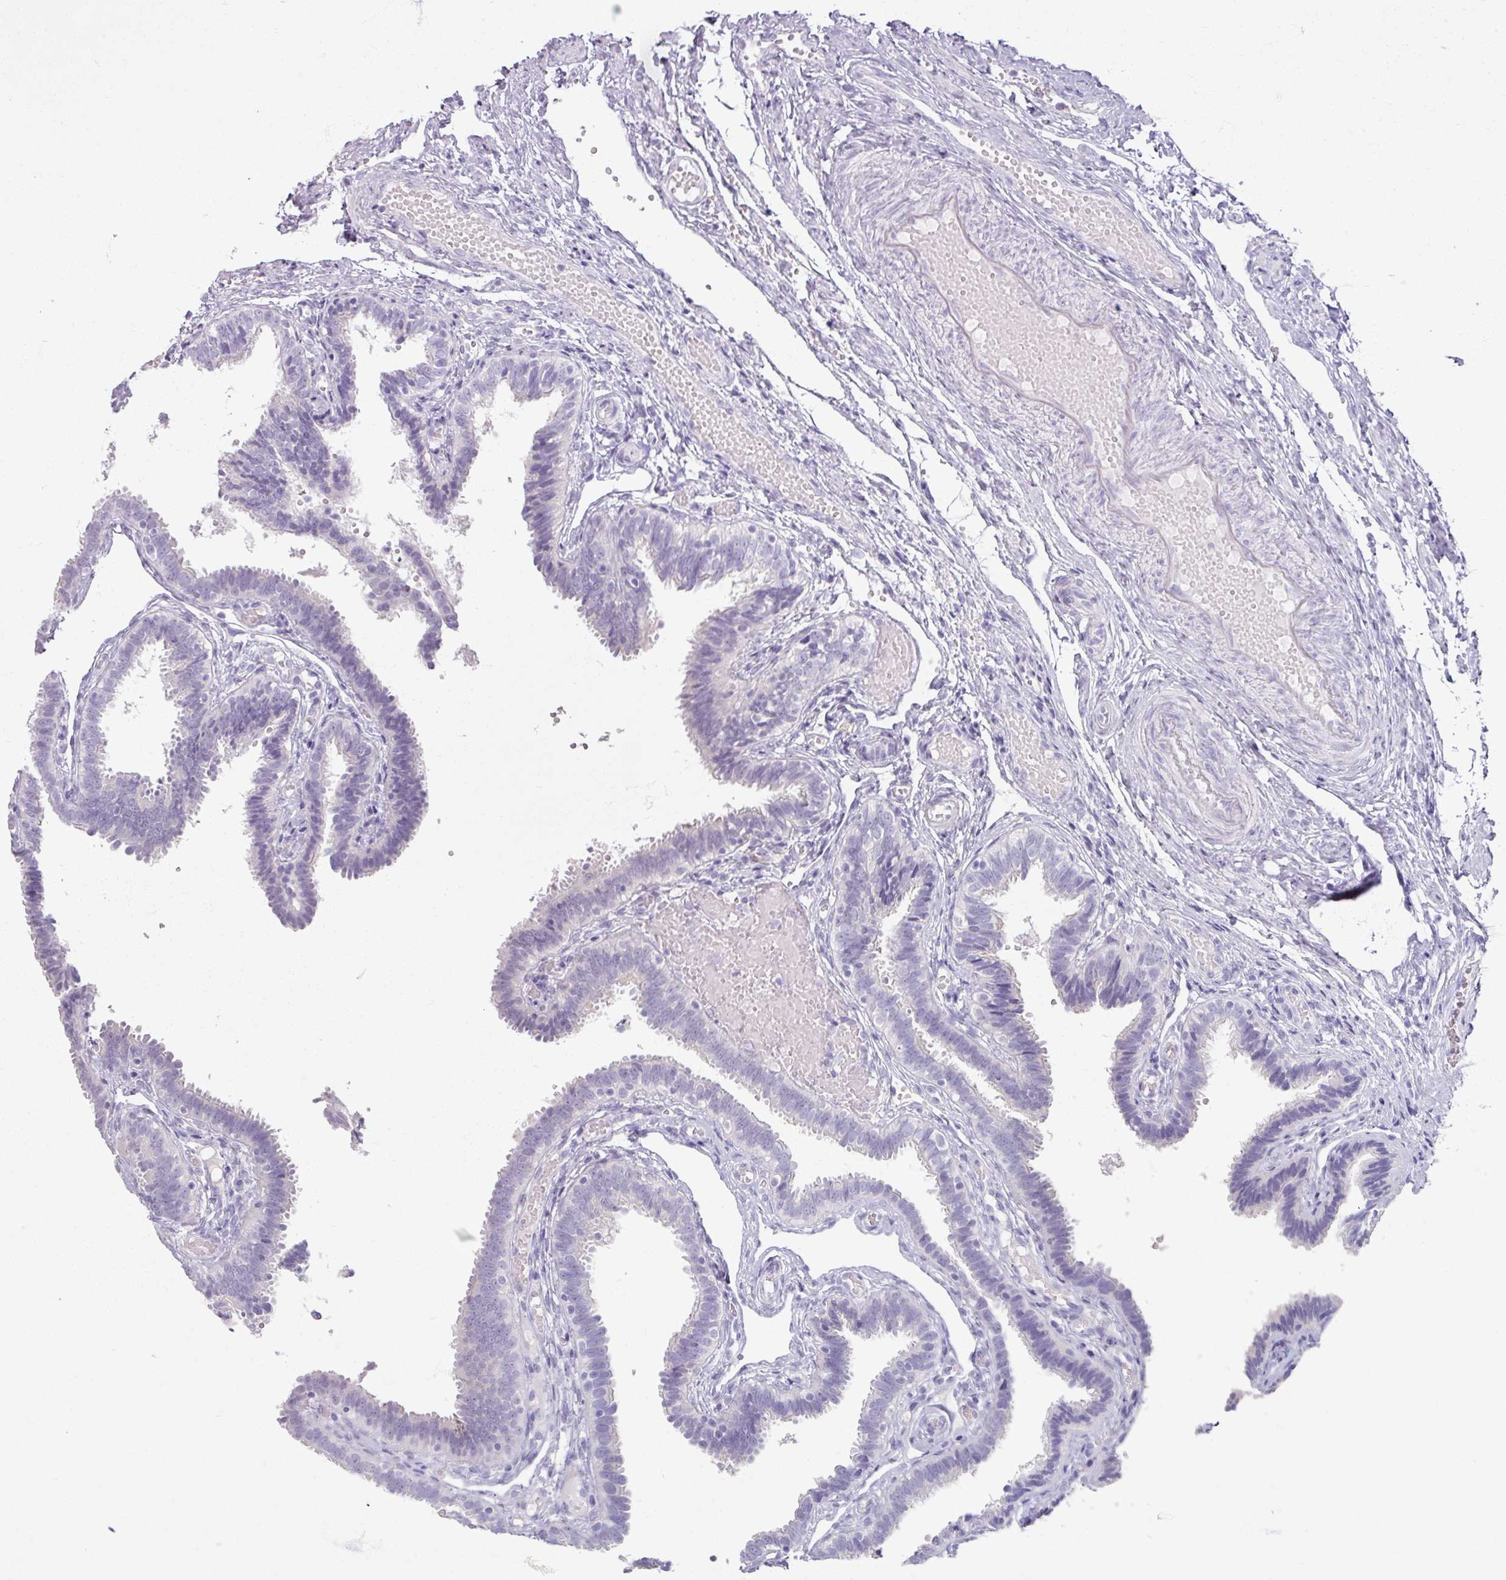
{"staining": {"intensity": "negative", "quantity": "none", "location": "none"}, "tissue": "fallopian tube", "cell_type": "Glandular cells", "image_type": "normal", "snomed": [{"axis": "morphology", "description": "Normal tissue, NOS"}, {"axis": "topography", "description": "Fallopian tube"}], "caption": "High power microscopy histopathology image of an immunohistochemistry photomicrograph of normal fallopian tube, revealing no significant staining in glandular cells. (DAB immunohistochemistry visualized using brightfield microscopy, high magnification).", "gene": "SLC27A5", "patient": {"sex": "female", "age": 37}}